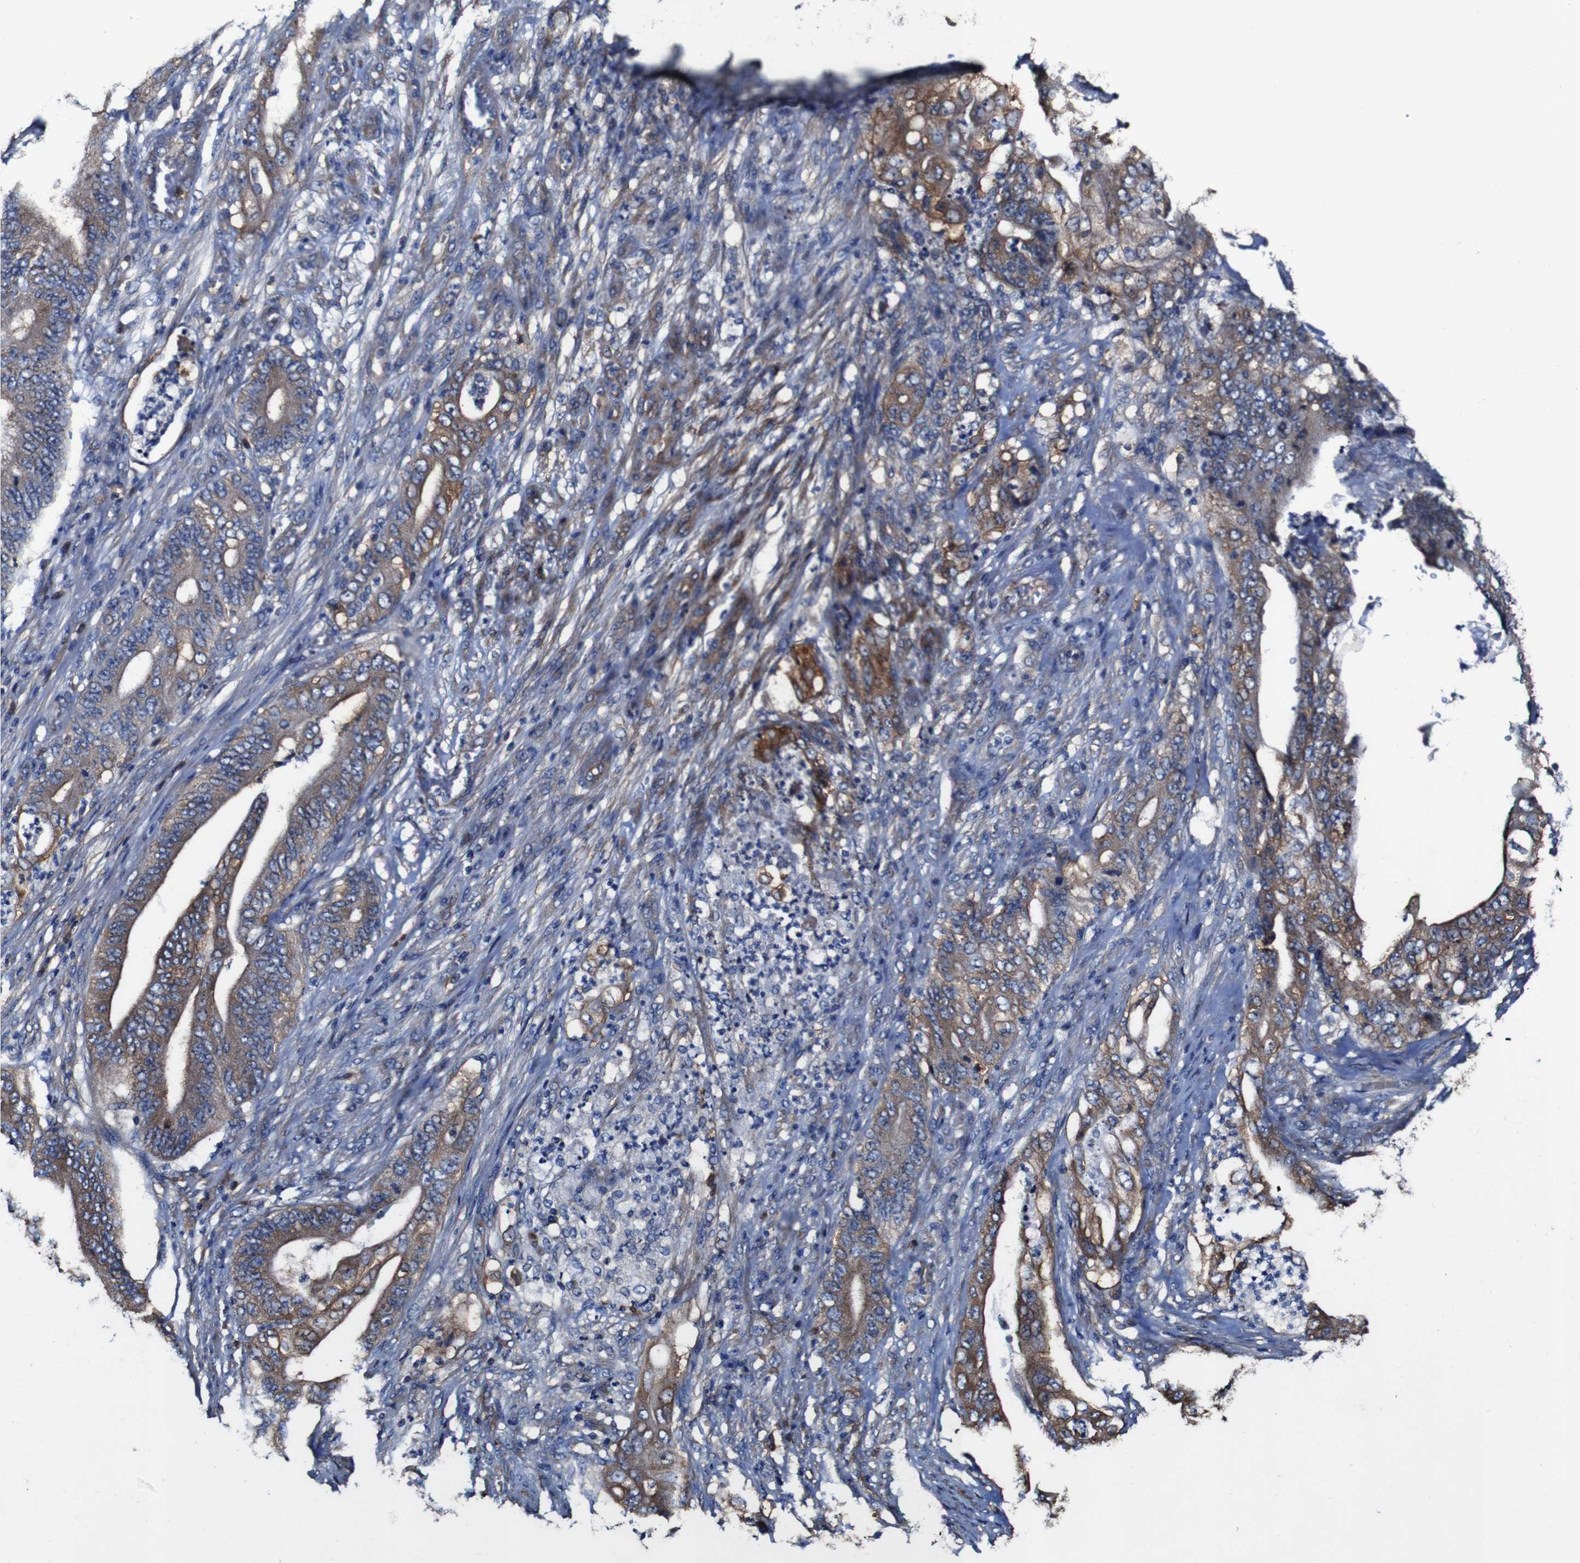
{"staining": {"intensity": "moderate", "quantity": ">75%", "location": "cytoplasmic/membranous"}, "tissue": "stomach cancer", "cell_type": "Tumor cells", "image_type": "cancer", "snomed": [{"axis": "morphology", "description": "Adenocarcinoma, NOS"}, {"axis": "topography", "description": "Stomach"}], "caption": "IHC micrograph of neoplastic tissue: stomach cancer (adenocarcinoma) stained using IHC reveals medium levels of moderate protein expression localized specifically in the cytoplasmic/membranous of tumor cells, appearing as a cytoplasmic/membranous brown color.", "gene": "CSF1R", "patient": {"sex": "female", "age": 73}}